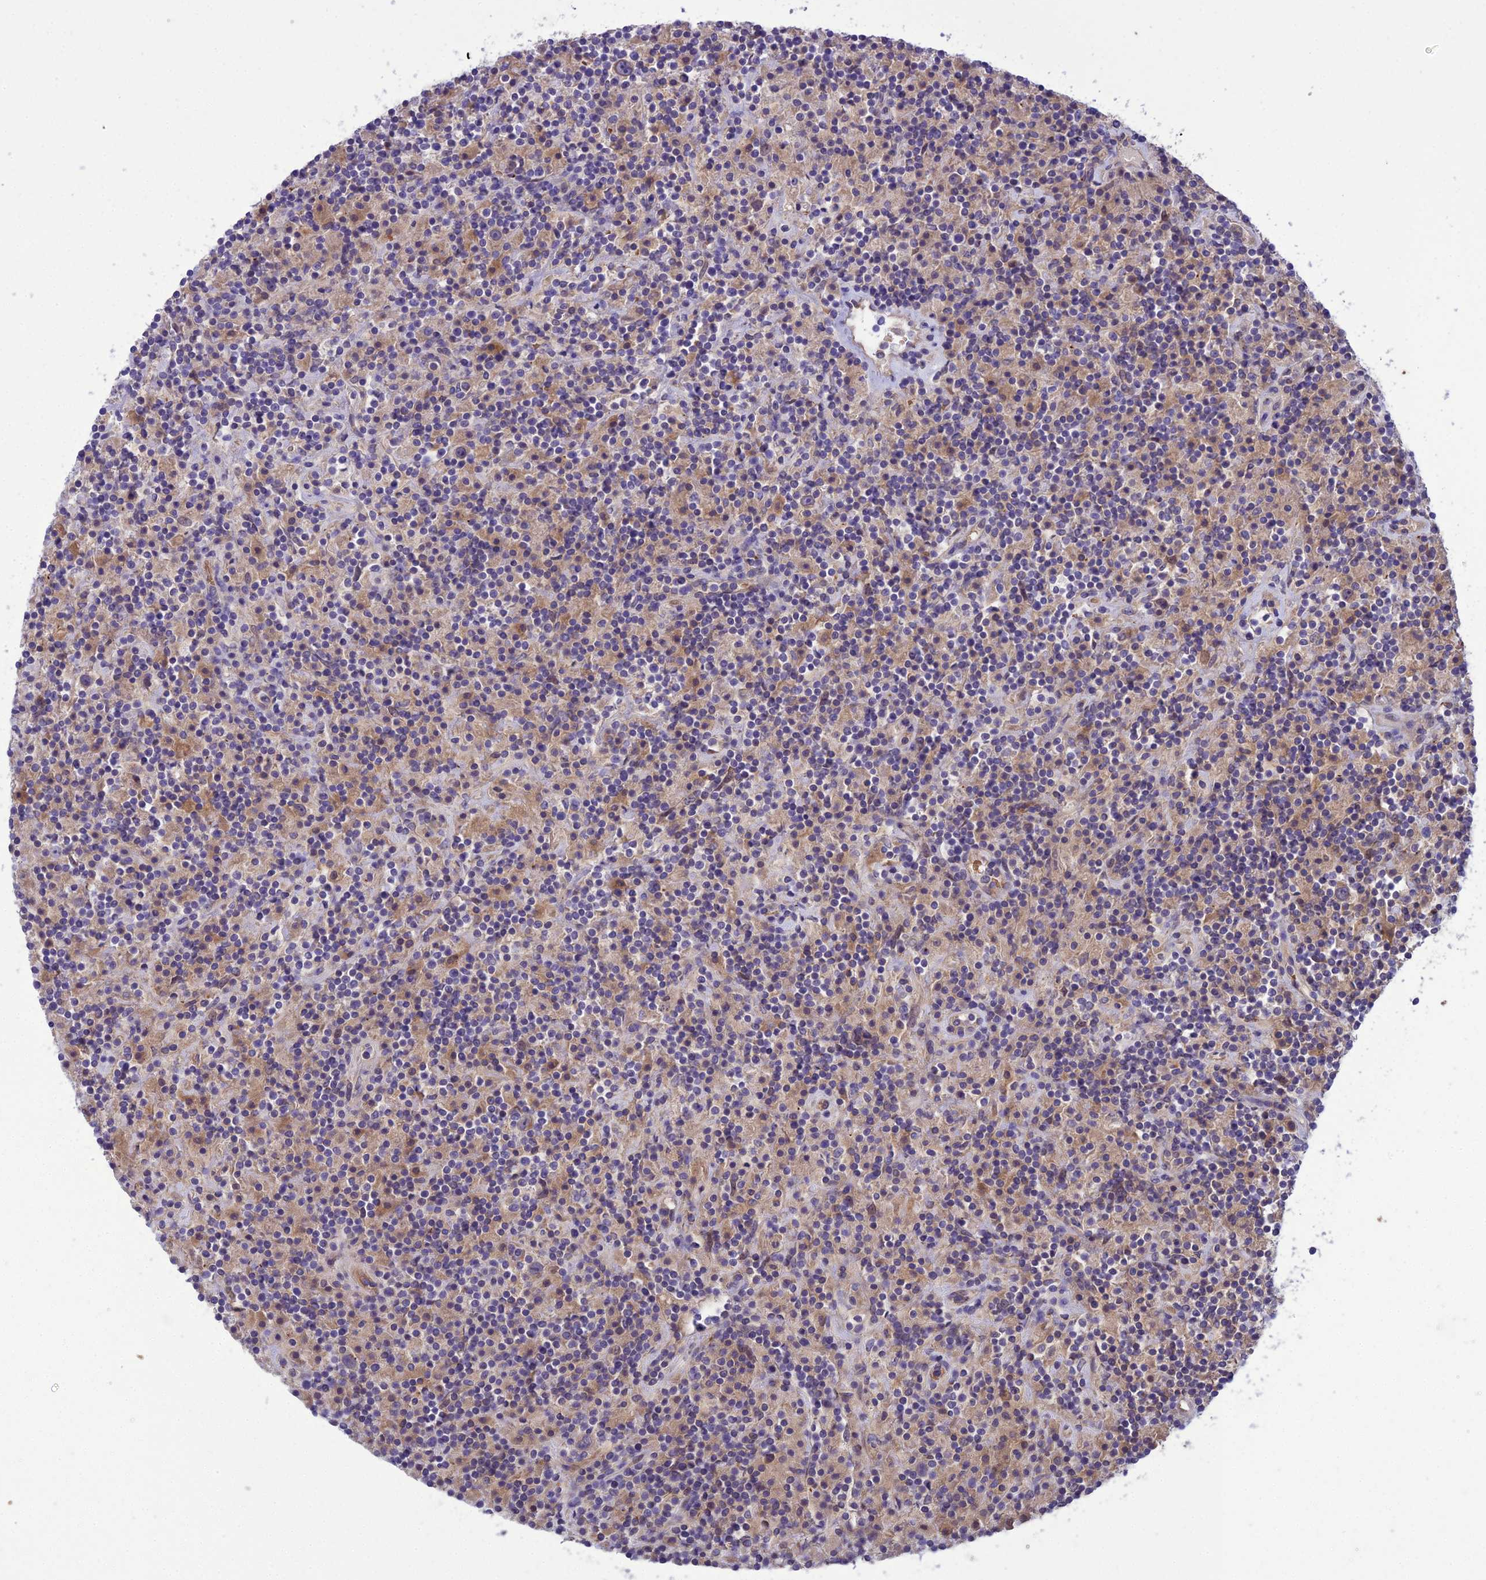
{"staining": {"intensity": "weak", "quantity": "25%-75%", "location": "cytoplasmic/membranous"}, "tissue": "lymphoma", "cell_type": "Tumor cells", "image_type": "cancer", "snomed": [{"axis": "morphology", "description": "Hodgkin's disease, NOS"}, {"axis": "topography", "description": "Lymph node"}], "caption": "Immunohistochemical staining of Hodgkin's disease reveals weak cytoplasmic/membranous protein expression in about 25%-75% of tumor cells.", "gene": "BORCS6", "patient": {"sex": "male", "age": 70}}